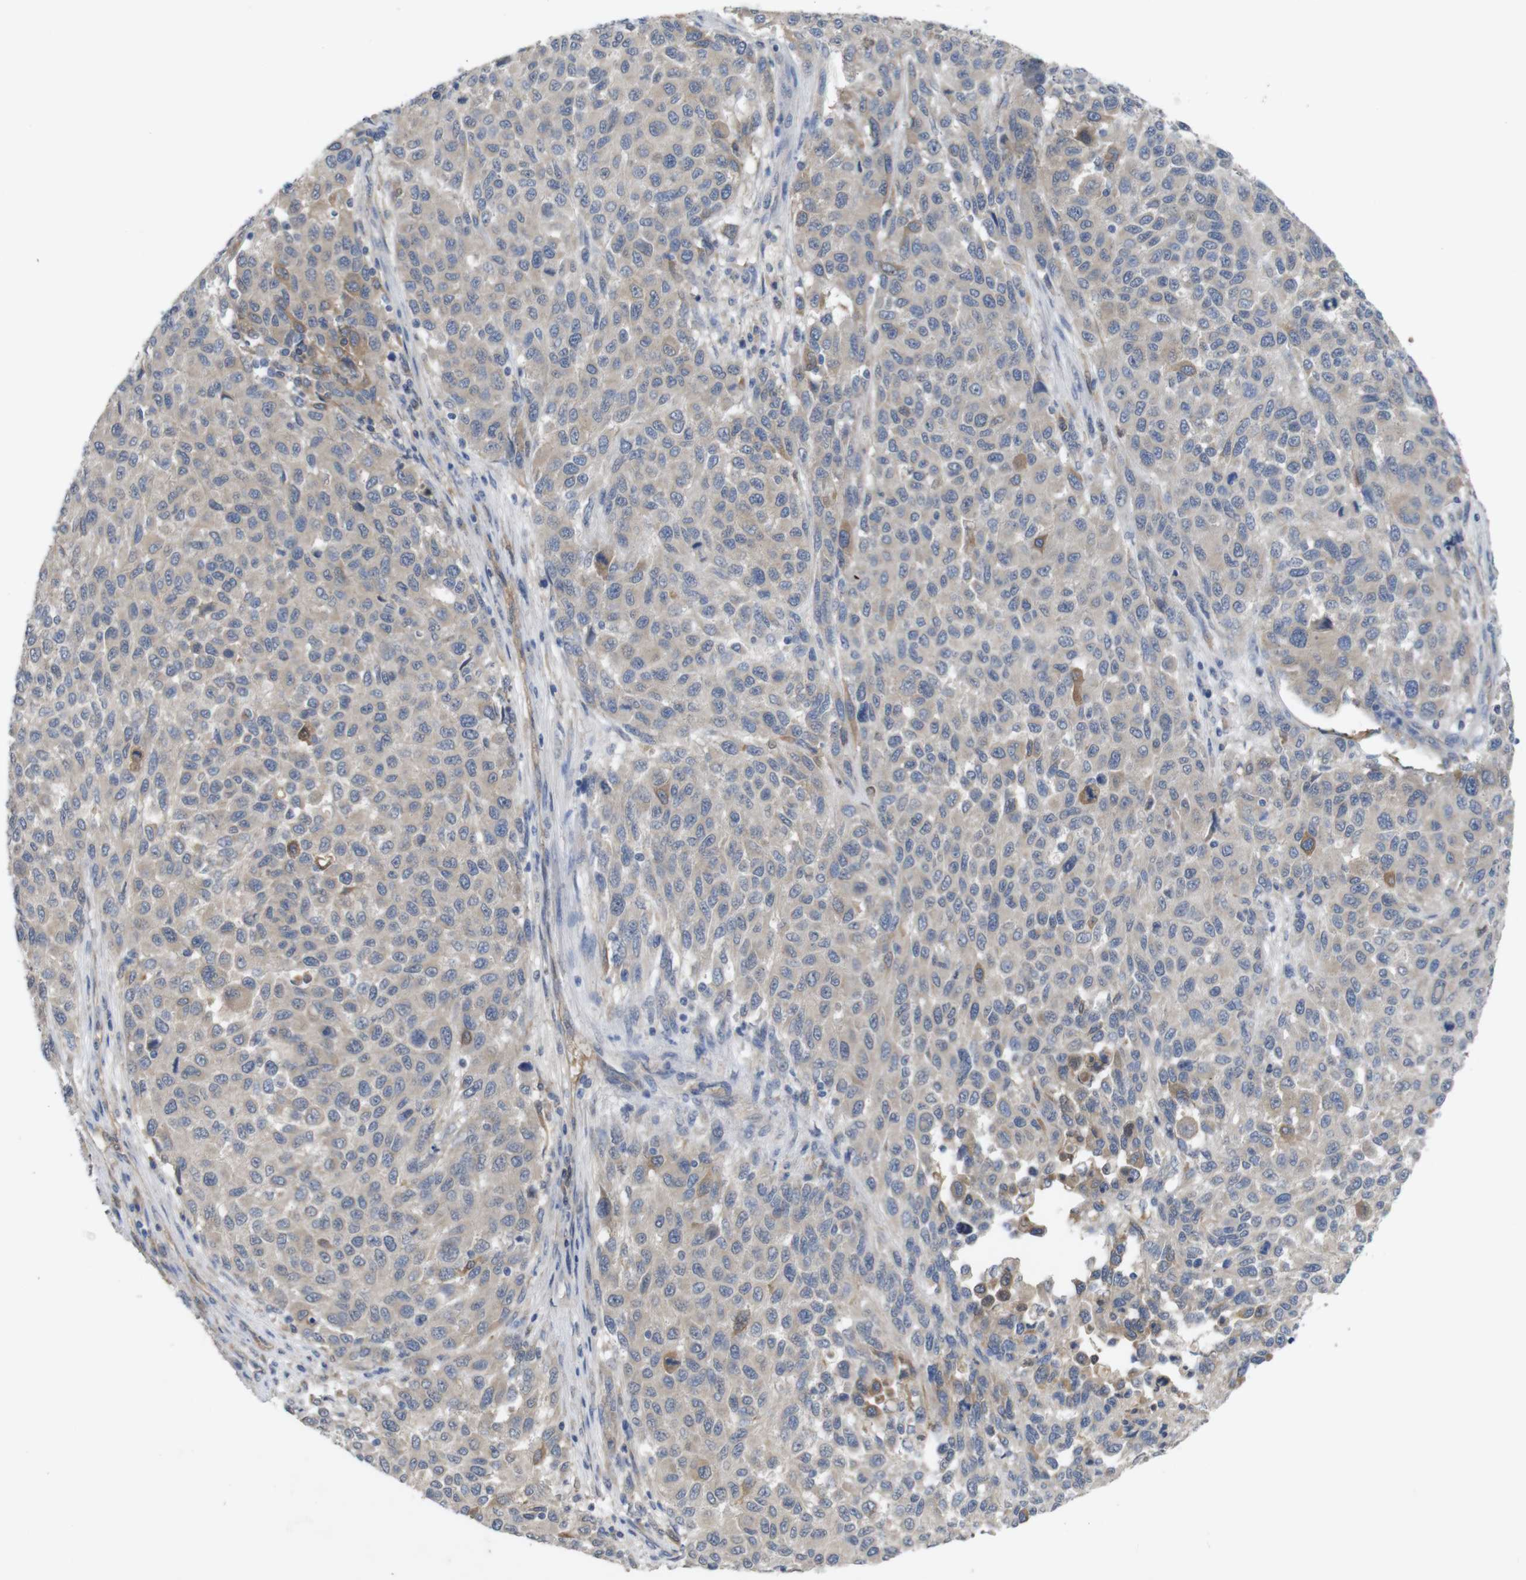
{"staining": {"intensity": "weak", "quantity": "25%-75%", "location": "cytoplasmic/membranous"}, "tissue": "melanoma", "cell_type": "Tumor cells", "image_type": "cancer", "snomed": [{"axis": "morphology", "description": "Malignant melanoma, Metastatic site"}, {"axis": "topography", "description": "Lymph node"}], "caption": "Brown immunohistochemical staining in malignant melanoma (metastatic site) shows weak cytoplasmic/membranous positivity in approximately 25%-75% of tumor cells.", "gene": "BCAR3", "patient": {"sex": "male", "age": 61}}